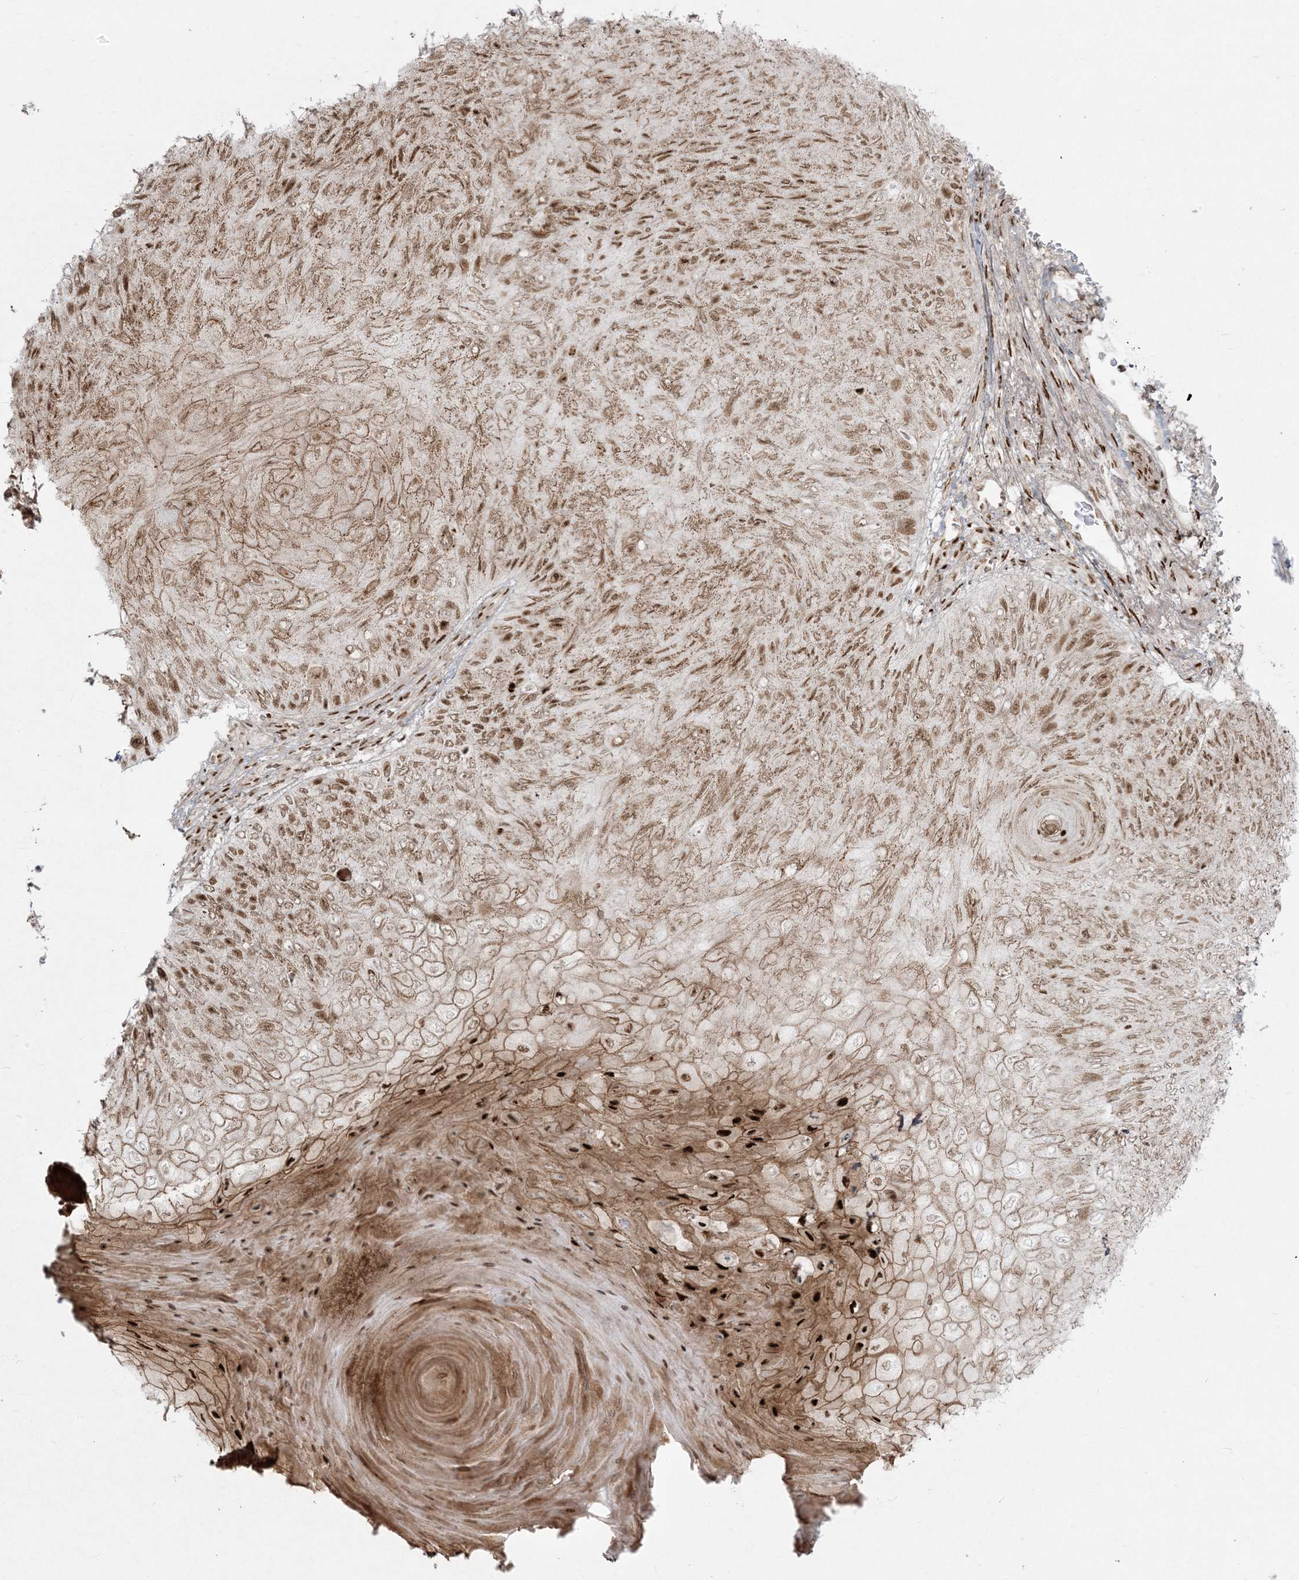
{"staining": {"intensity": "moderate", "quantity": ">75%", "location": "cytoplasmic/membranous,nuclear"}, "tissue": "skin cancer", "cell_type": "Tumor cells", "image_type": "cancer", "snomed": [{"axis": "morphology", "description": "Squamous cell carcinoma, NOS"}, {"axis": "topography", "description": "Skin"}], "caption": "An immunohistochemistry (IHC) histopathology image of neoplastic tissue is shown. Protein staining in brown labels moderate cytoplasmic/membranous and nuclear positivity in squamous cell carcinoma (skin) within tumor cells.", "gene": "RBM10", "patient": {"sex": "female", "age": 88}}